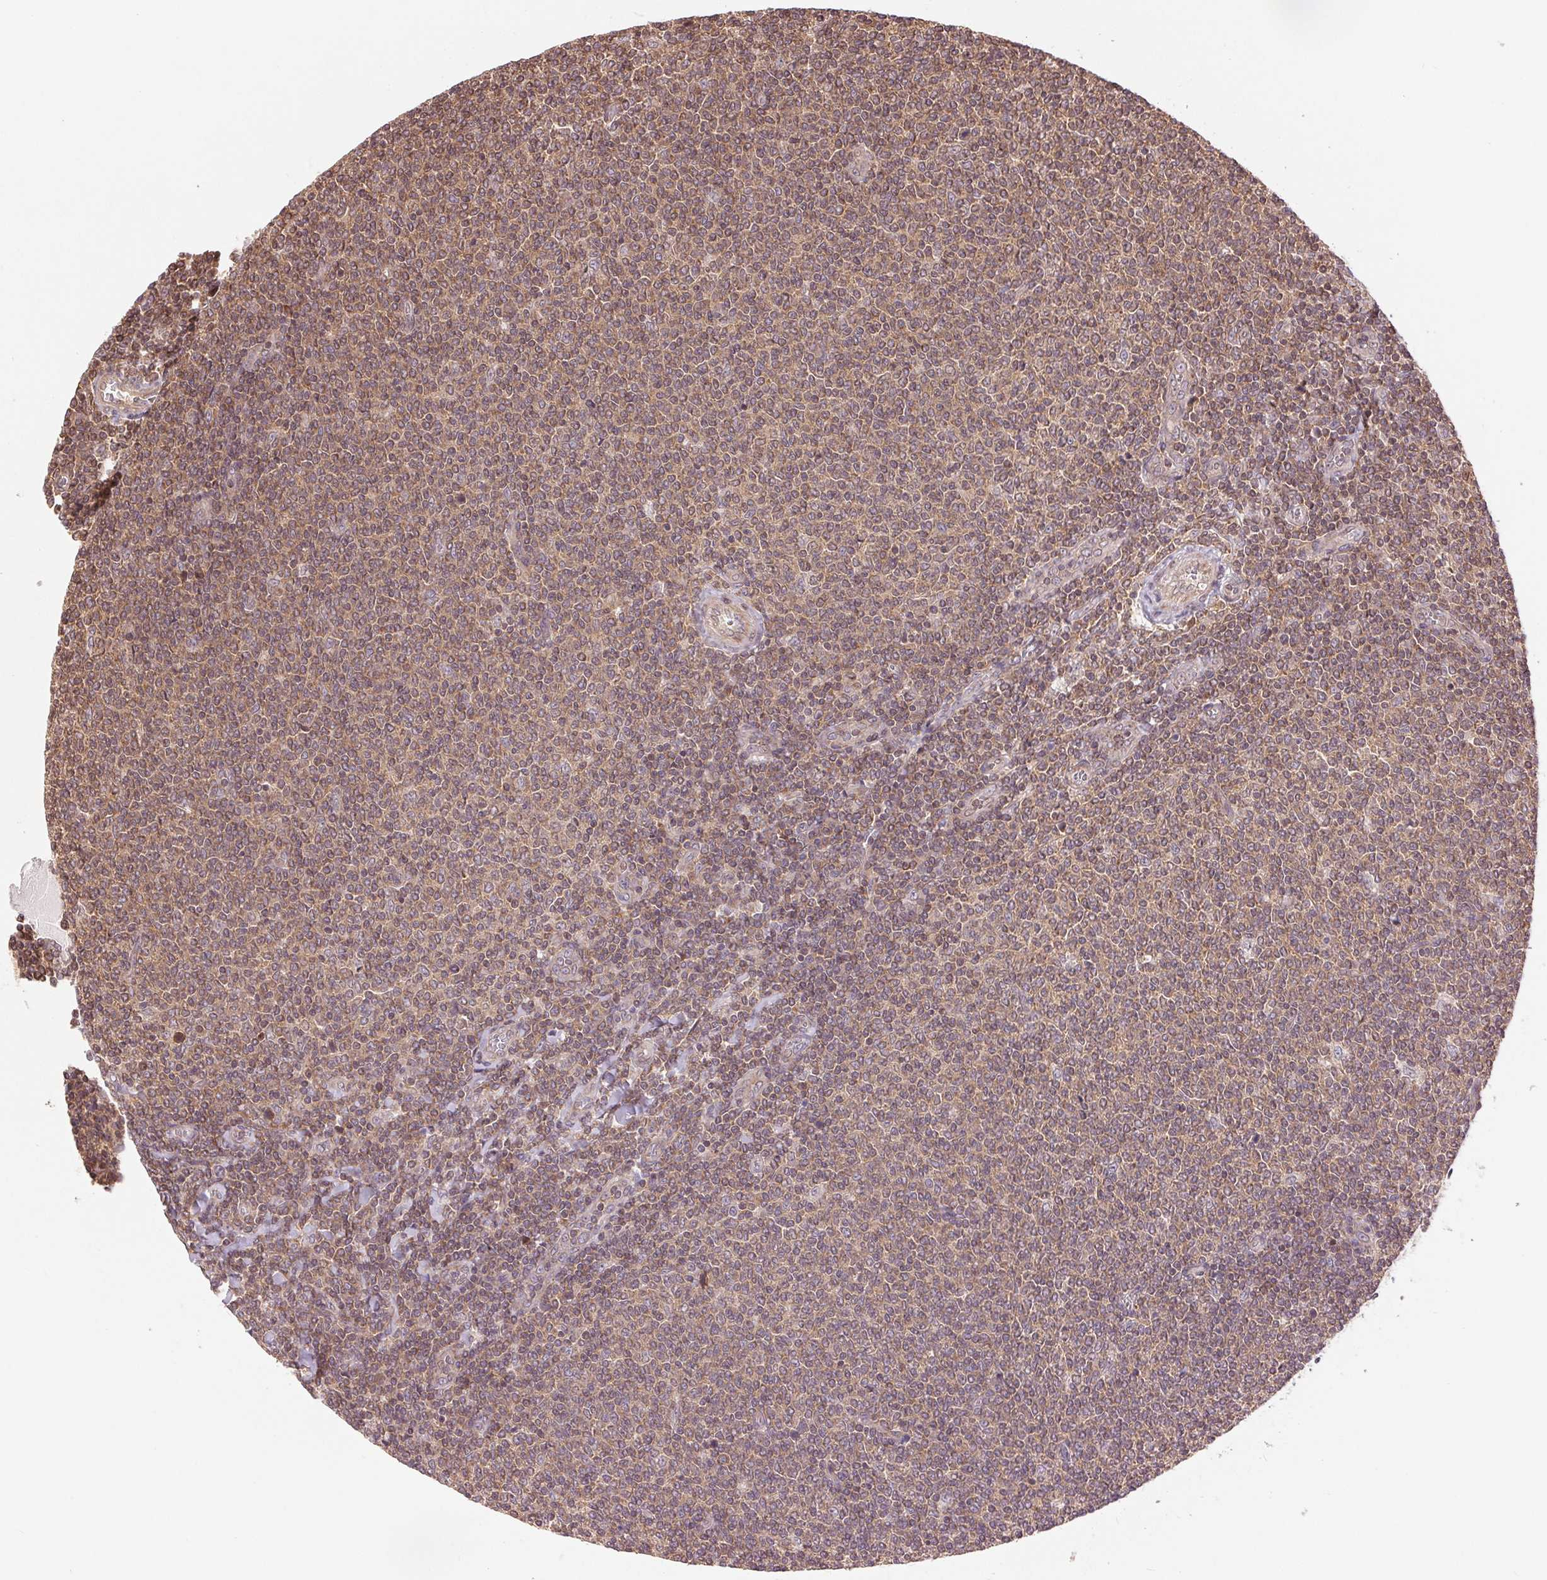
{"staining": {"intensity": "weak", "quantity": ">75%", "location": "cytoplasmic/membranous"}, "tissue": "lymphoma", "cell_type": "Tumor cells", "image_type": "cancer", "snomed": [{"axis": "morphology", "description": "Malignant lymphoma, non-Hodgkin's type, Low grade"}, {"axis": "topography", "description": "Lymph node"}], "caption": "A photomicrograph showing weak cytoplasmic/membranous positivity in approximately >75% of tumor cells in lymphoma, as visualized by brown immunohistochemical staining.", "gene": "BTF3L4", "patient": {"sex": "male", "age": 52}}